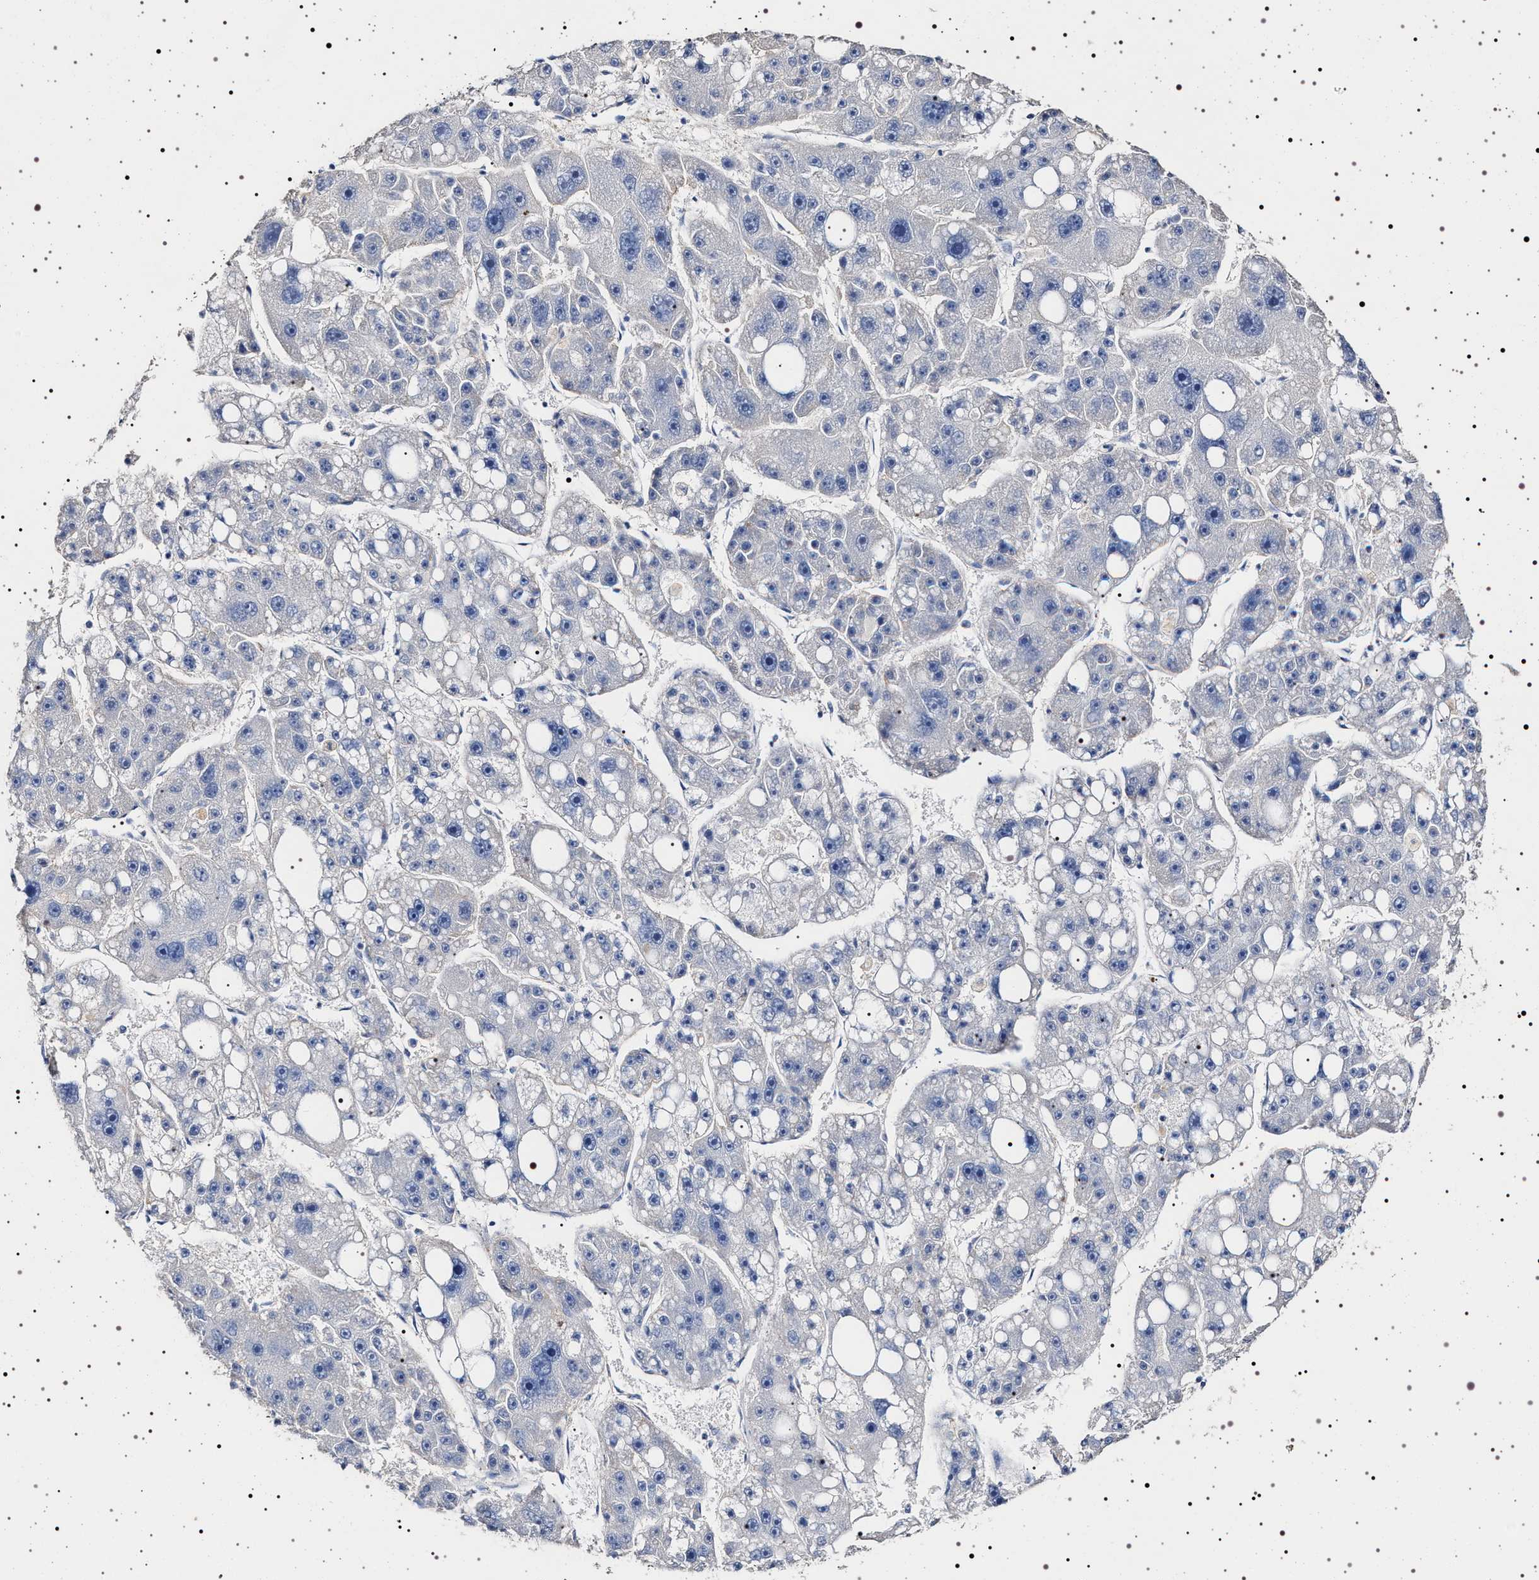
{"staining": {"intensity": "negative", "quantity": "none", "location": "none"}, "tissue": "liver cancer", "cell_type": "Tumor cells", "image_type": "cancer", "snomed": [{"axis": "morphology", "description": "Carcinoma, Hepatocellular, NOS"}, {"axis": "topography", "description": "Liver"}], "caption": "A histopathology image of human liver hepatocellular carcinoma is negative for staining in tumor cells.", "gene": "NAALADL2", "patient": {"sex": "female", "age": 61}}